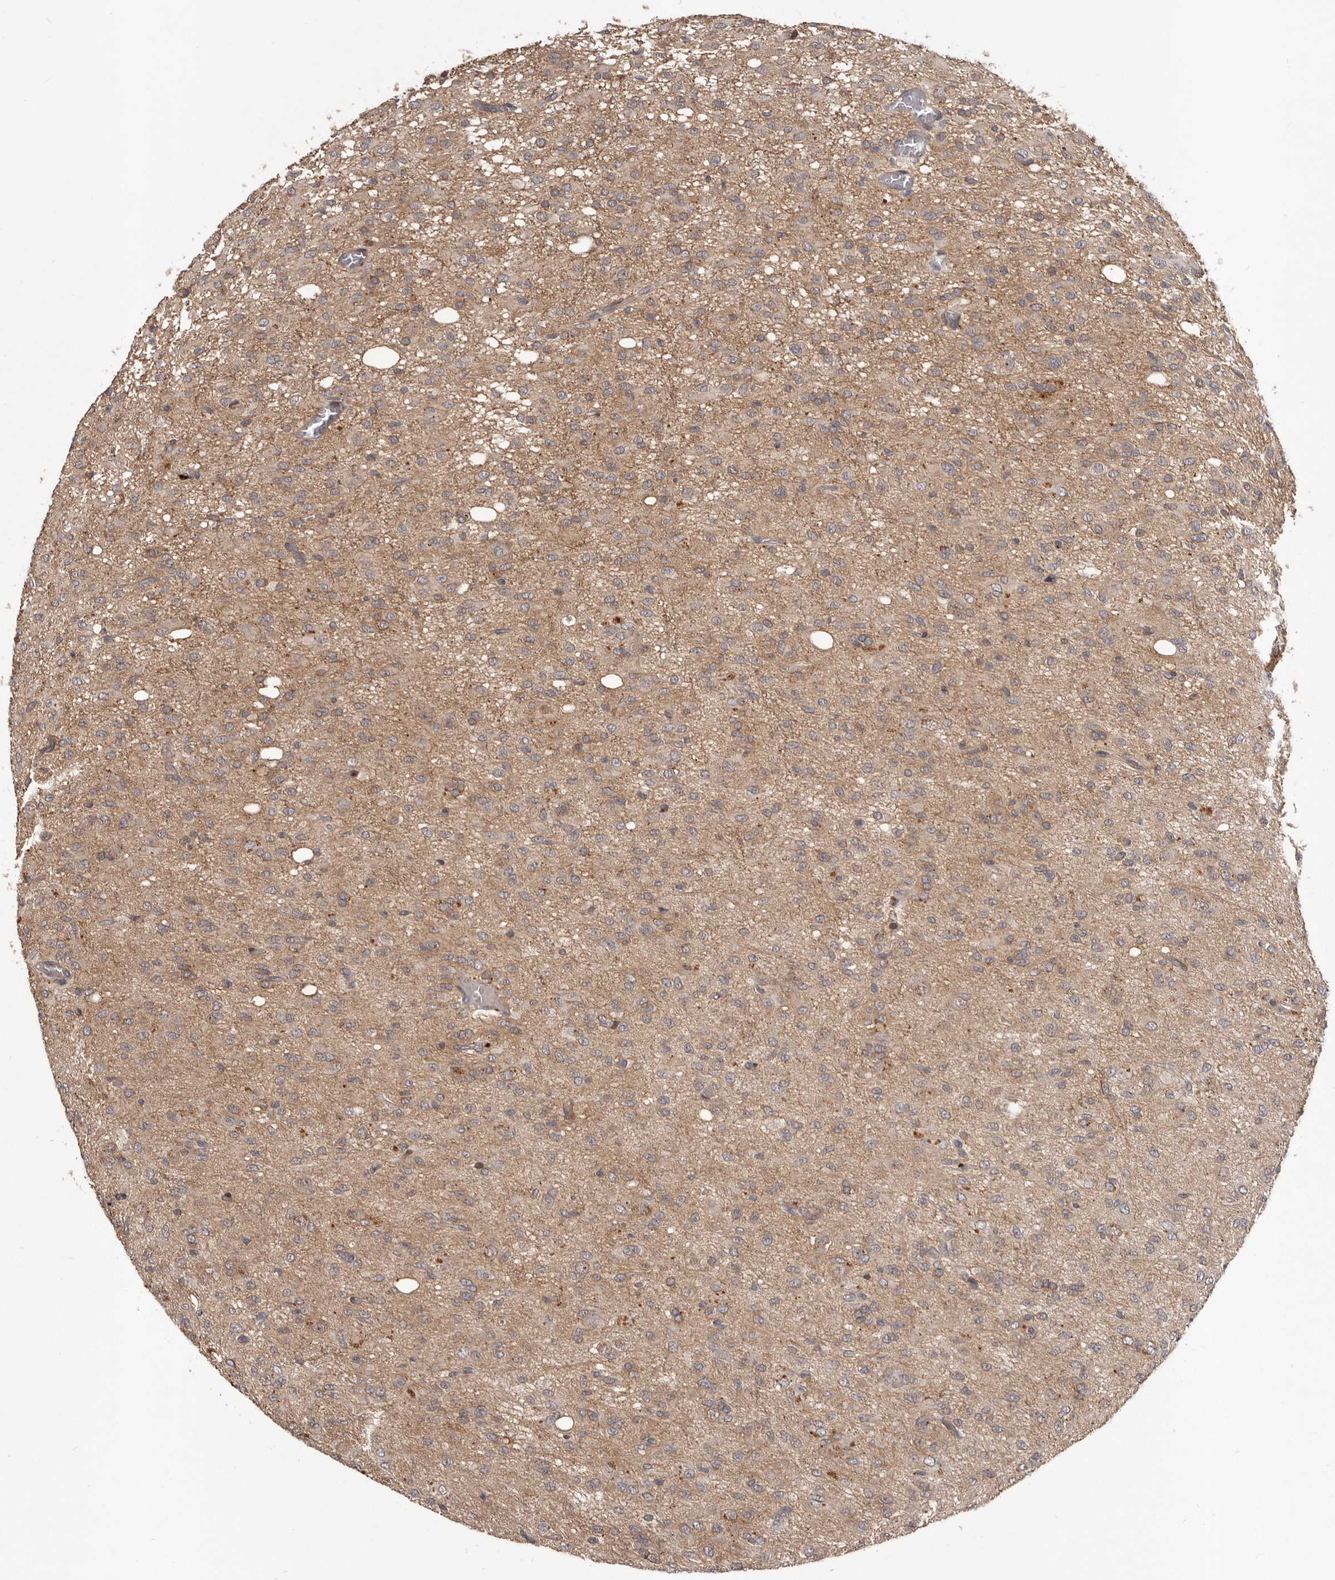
{"staining": {"intensity": "weak", "quantity": ">75%", "location": "cytoplasmic/membranous"}, "tissue": "glioma", "cell_type": "Tumor cells", "image_type": "cancer", "snomed": [{"axis": "morphology", "description": "Glioma, malignant, High grade"}, {"axis": "topography", "description": "Brain"}], "caption": "Tumor cells show low levels of weak cytoplasmic/membranous staining in approximately >75% of cells in human malignant glioma (high-grade). Nuclei are stained in blue.", "gene": "GLIPR2", "patient": {"sex": "female", "age": 59}}